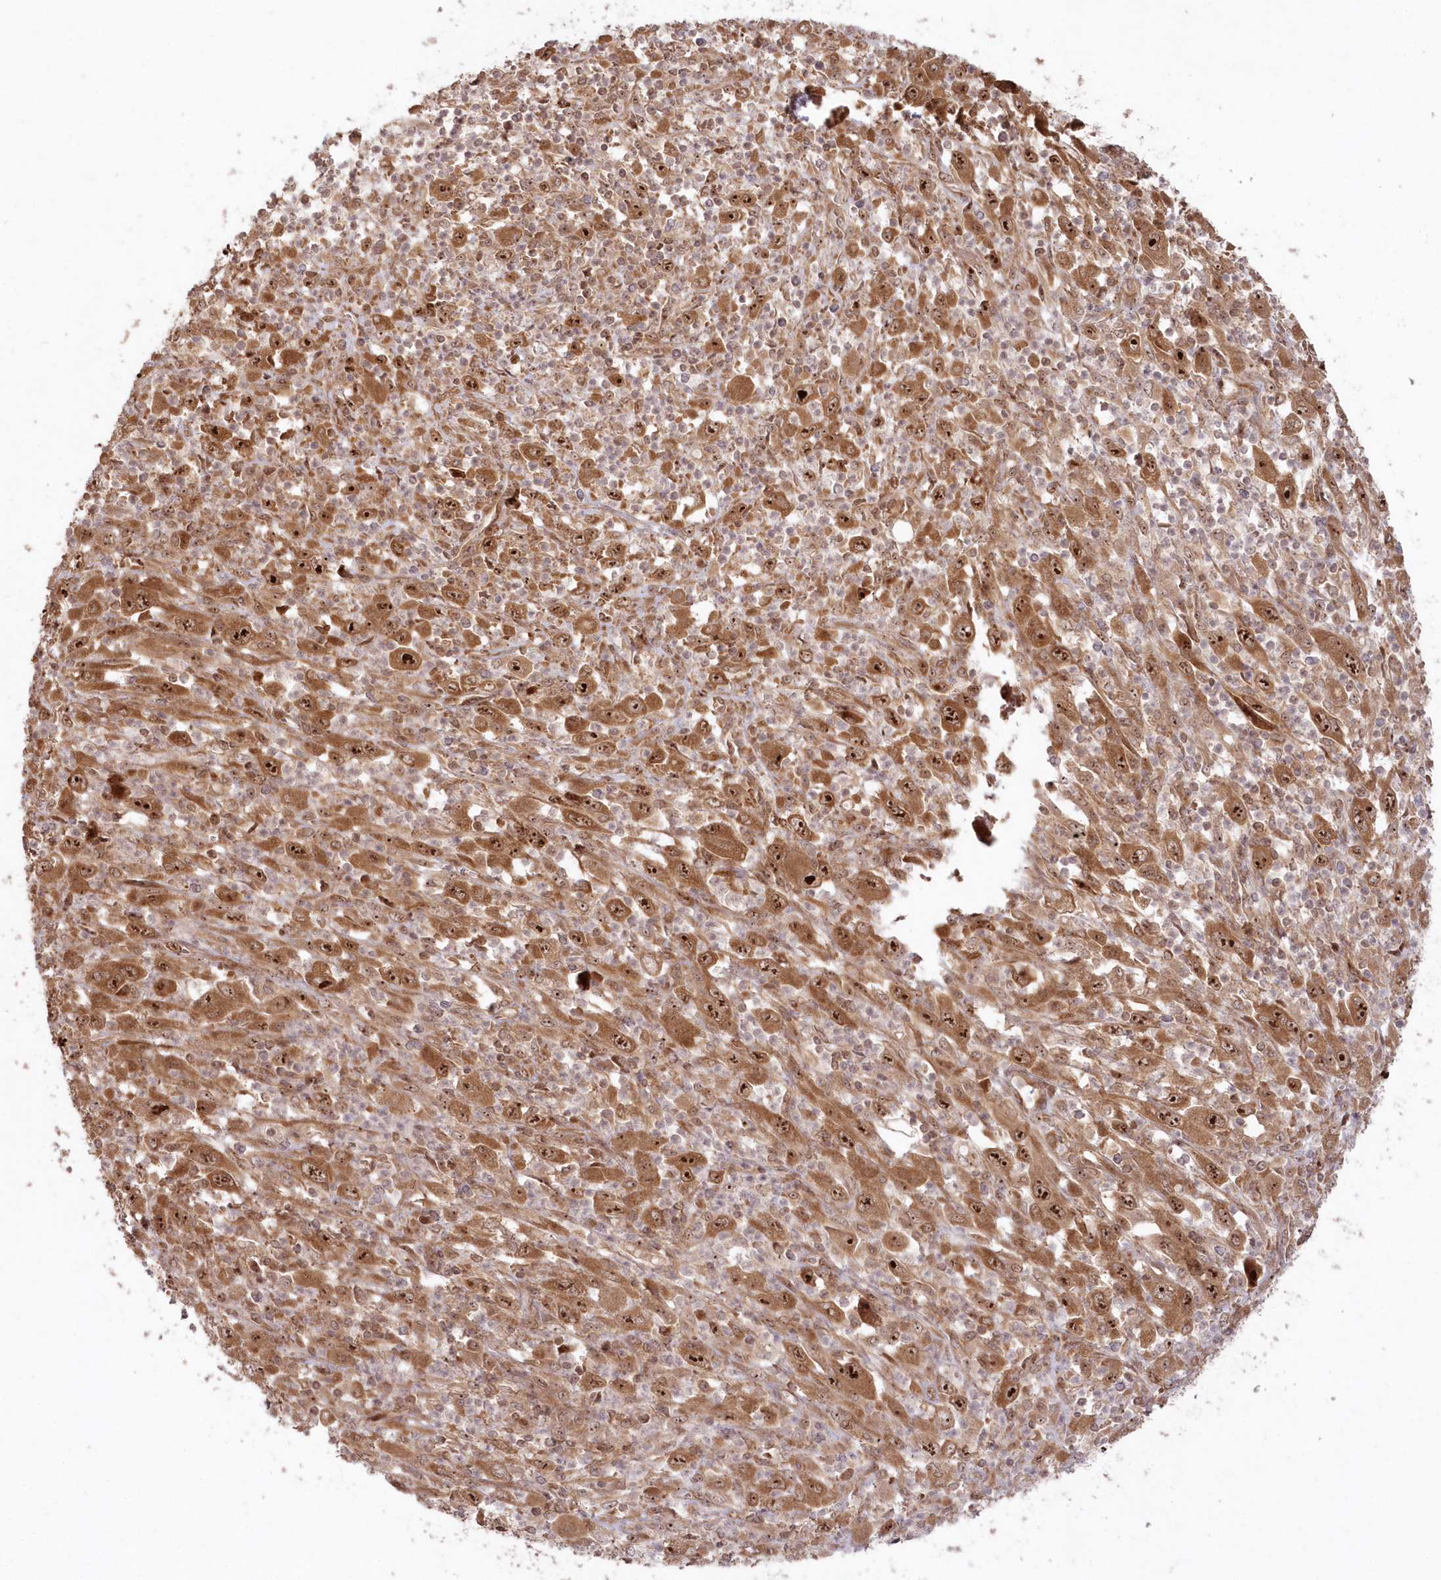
{"staining": {"intensity": "moderate", "quantity": ">75%", "location": "cytoplasmic/membranous,nuclear"}, "tissue": "melanoma", "cell_type": "Tumor cells", "image_type": "cancer", "snomed": [{"axis": "morphology", "description": "Malignant melanoma, Metastatic site"}, {"axis": "topography", "description": "Skin"}], "caption": "Brown immunohistochemical staining in human melanoma displays moderate cytoplasmic/membranous and nuclear positivity in approximately >75% of tumor cells.", "gene": "SERINC1", "patient": {"sex": "female", "age": 56}}